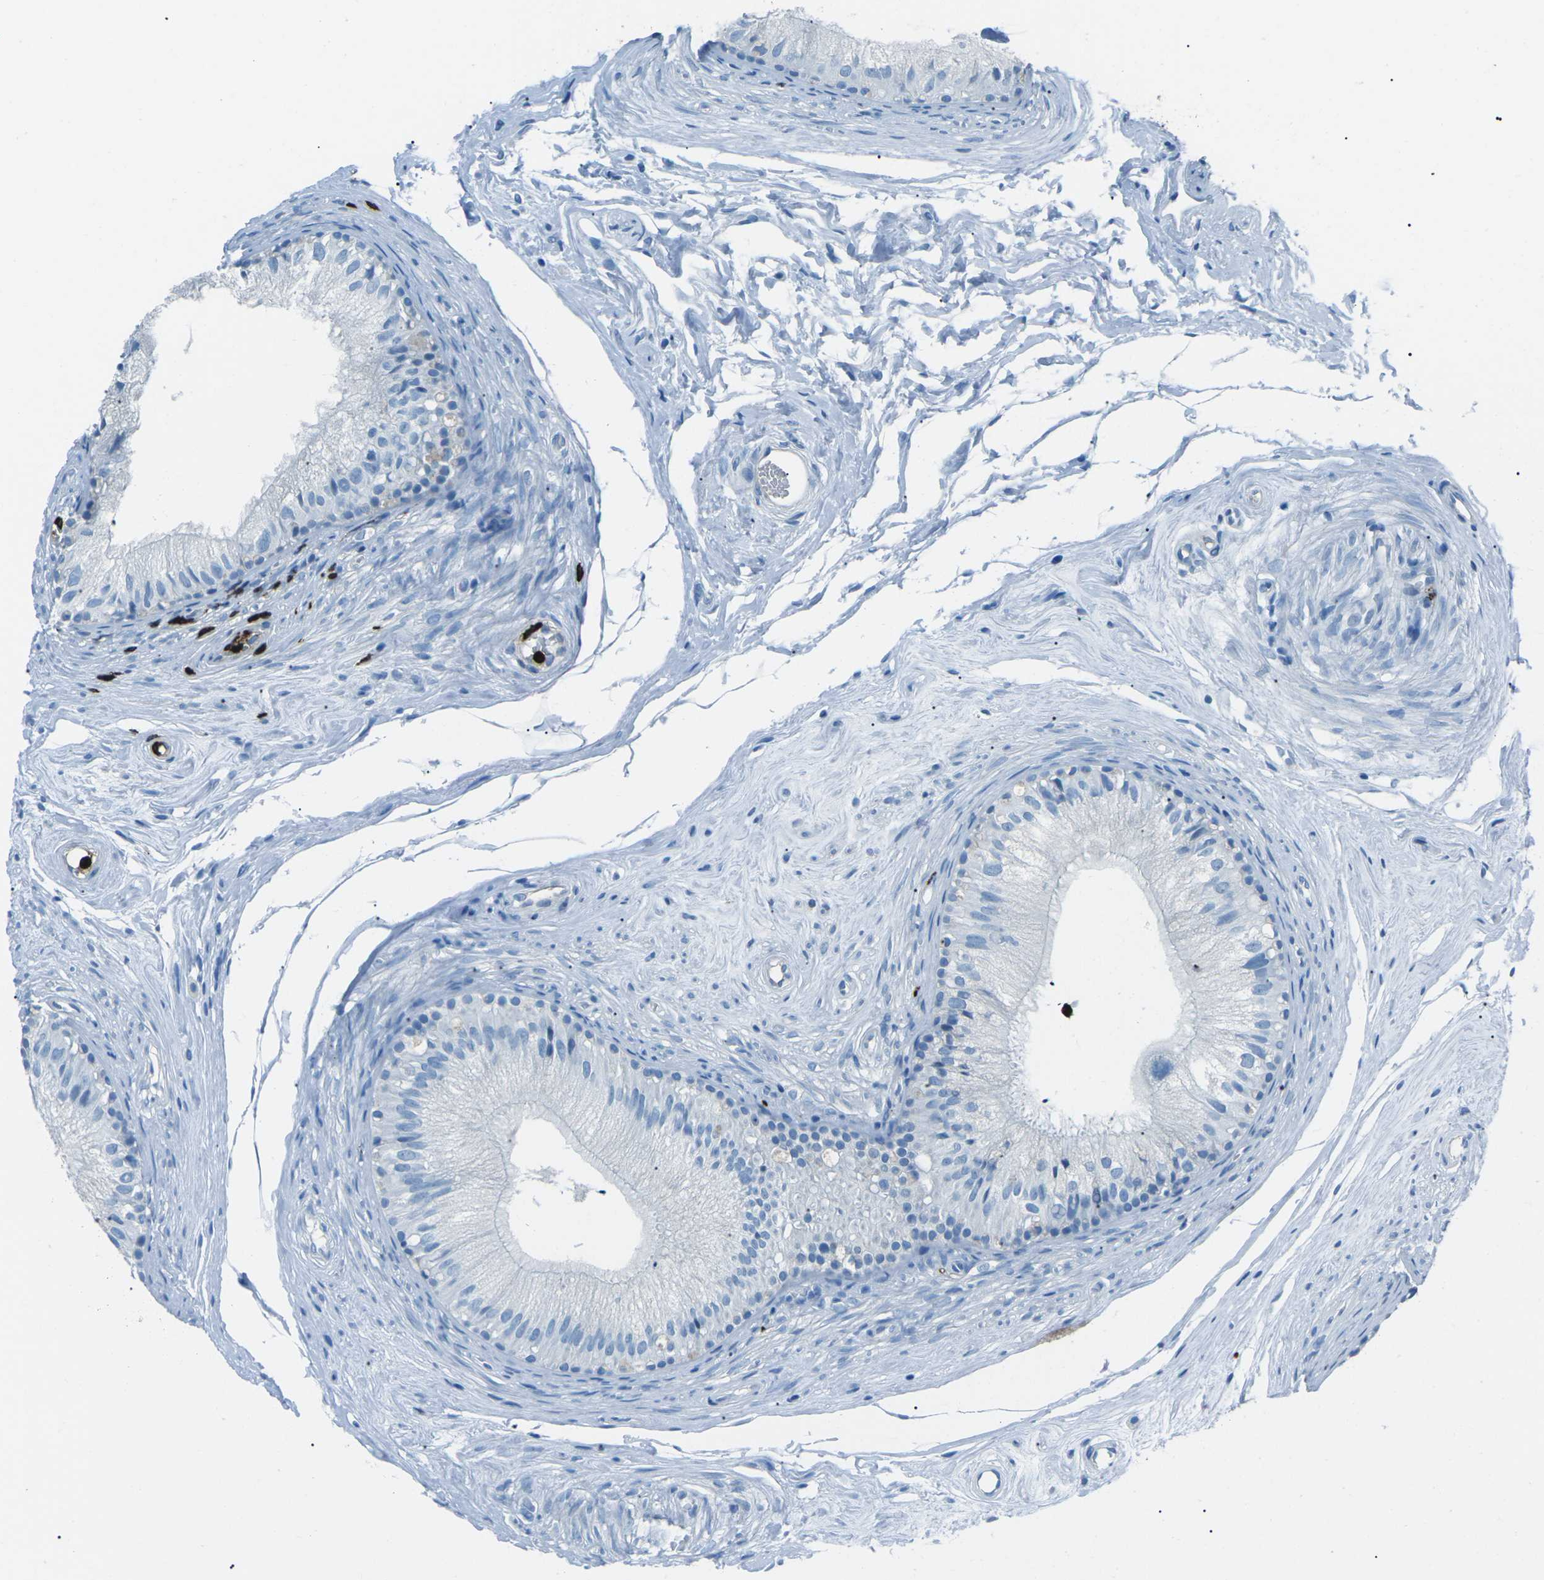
{"staining": {"intensity": "negative", "quantity": "none", "location": "none"}, "tissue": "epididymis", "cell_type": "Glandular cells", "image_type": "normal", "snomed": [{"axis": "morphology", "description": "Normal tissue, NOS"}, {"axis": "topography", "description": "Epididymis"}], "caption": "IHC micrograph of unremarkable epididymis: epididymis stained with DAB (3,3'-diaminobenzidine) demonstrates no significant protein staining in glandular cells.", "gene": "FCN1", "patient": {"sex": "male", "age": 56}}